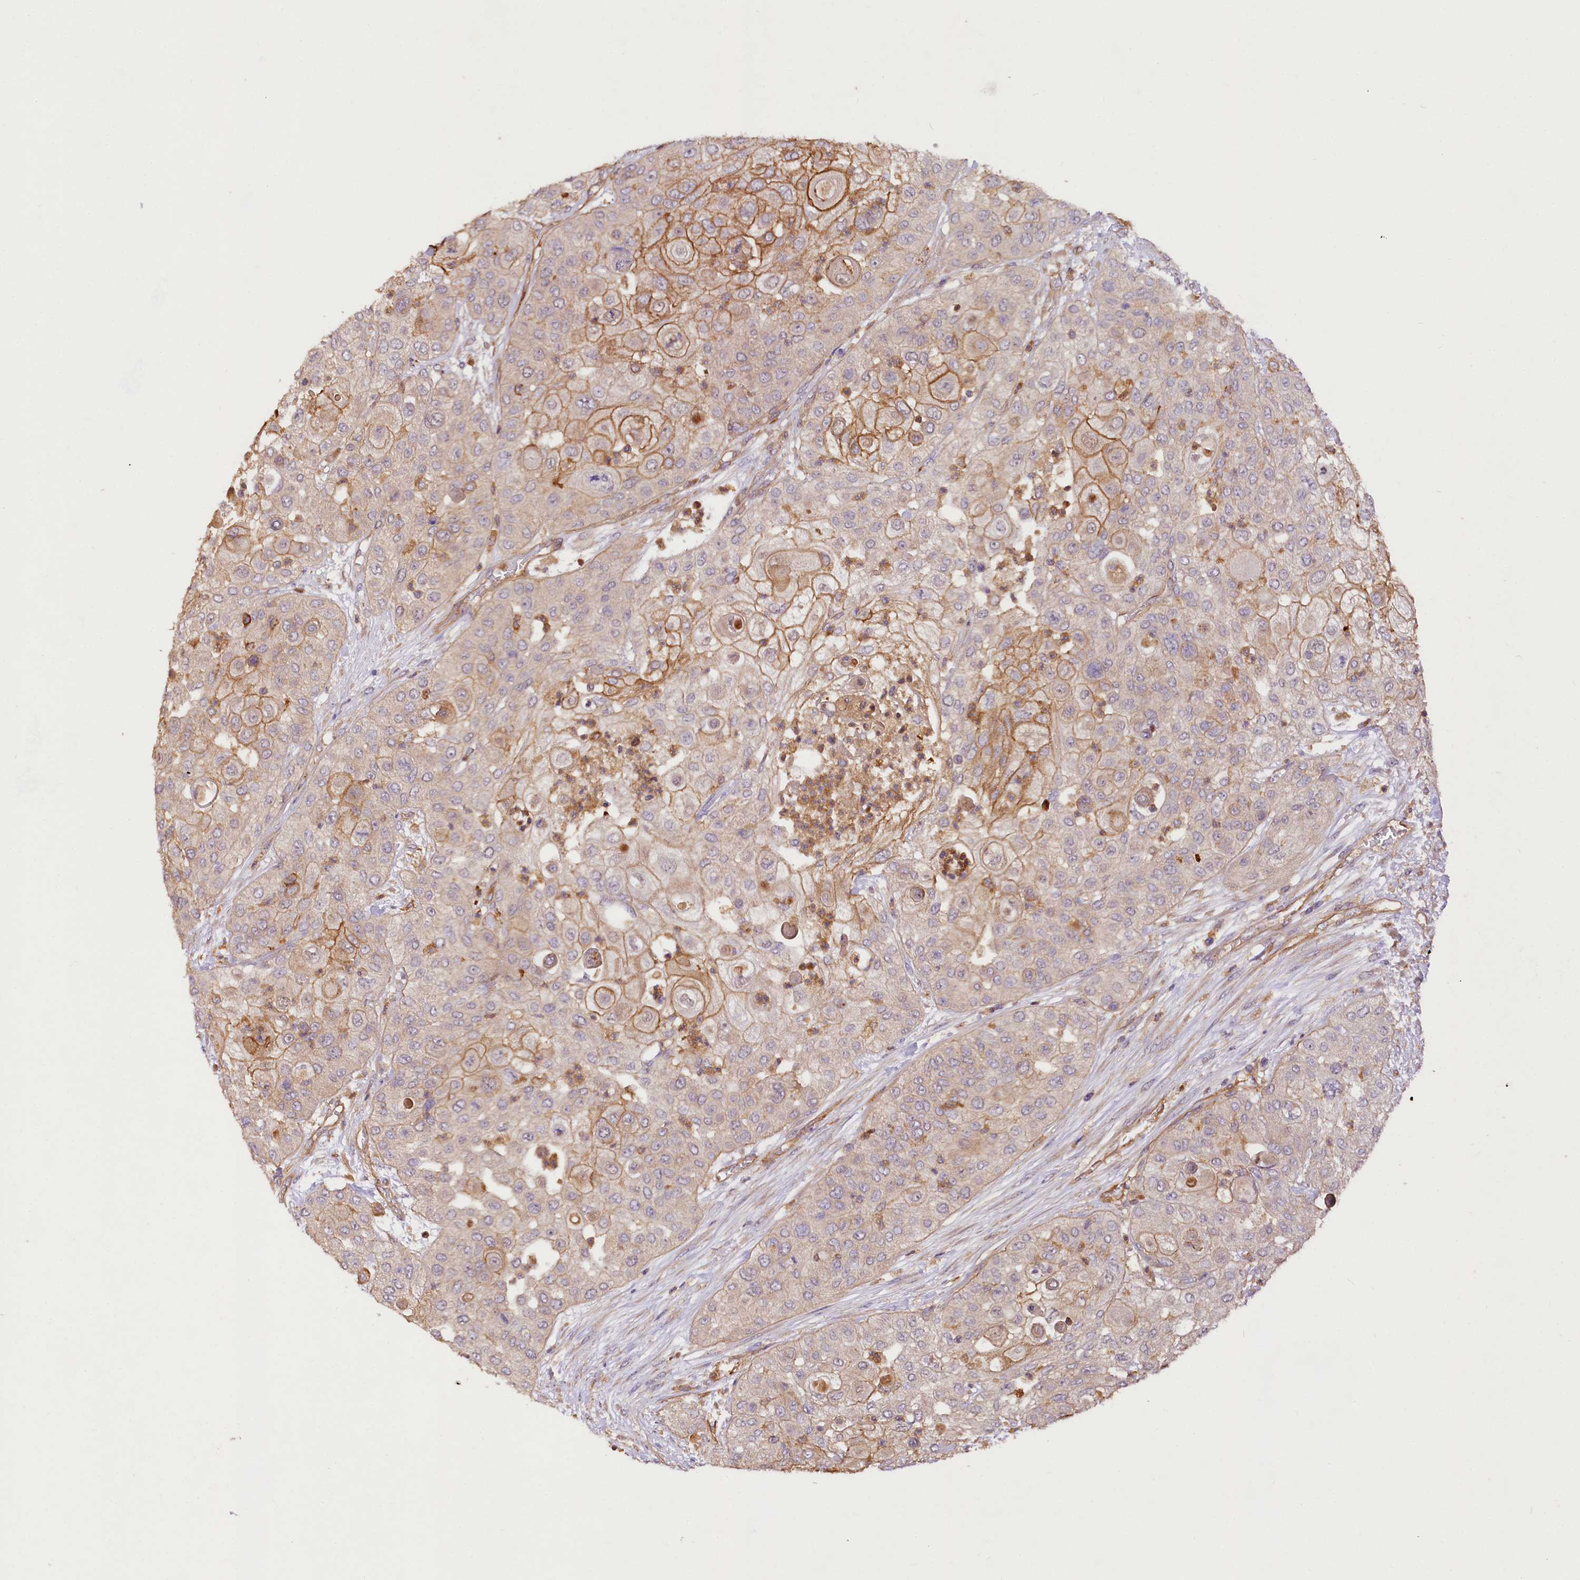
{"staining": {"intensity": "moderate", "quantity": "25%-75%", "location": "cytoplasmic/membranous"}, "tissue": "urothelial cancer", "cell_type": "Tumor cells", "image_type": "cancer", "snomed": [{"axis": "morphology", "description": "Urothelial carcinoma, High grade"}, {"axis": "topography", "description": "Urinary bladder"}], "caption": "Urothelial cancer stained with DAB immunohistochemistry exhibits medium levels of moderate cytoplasmic/membranous positivity in about 25%-75% of tumor cells. (IHC, brightfield microscopy, high magnification).", "gene": "CSAD", "patient": {"sex": "female", "age": 79}}